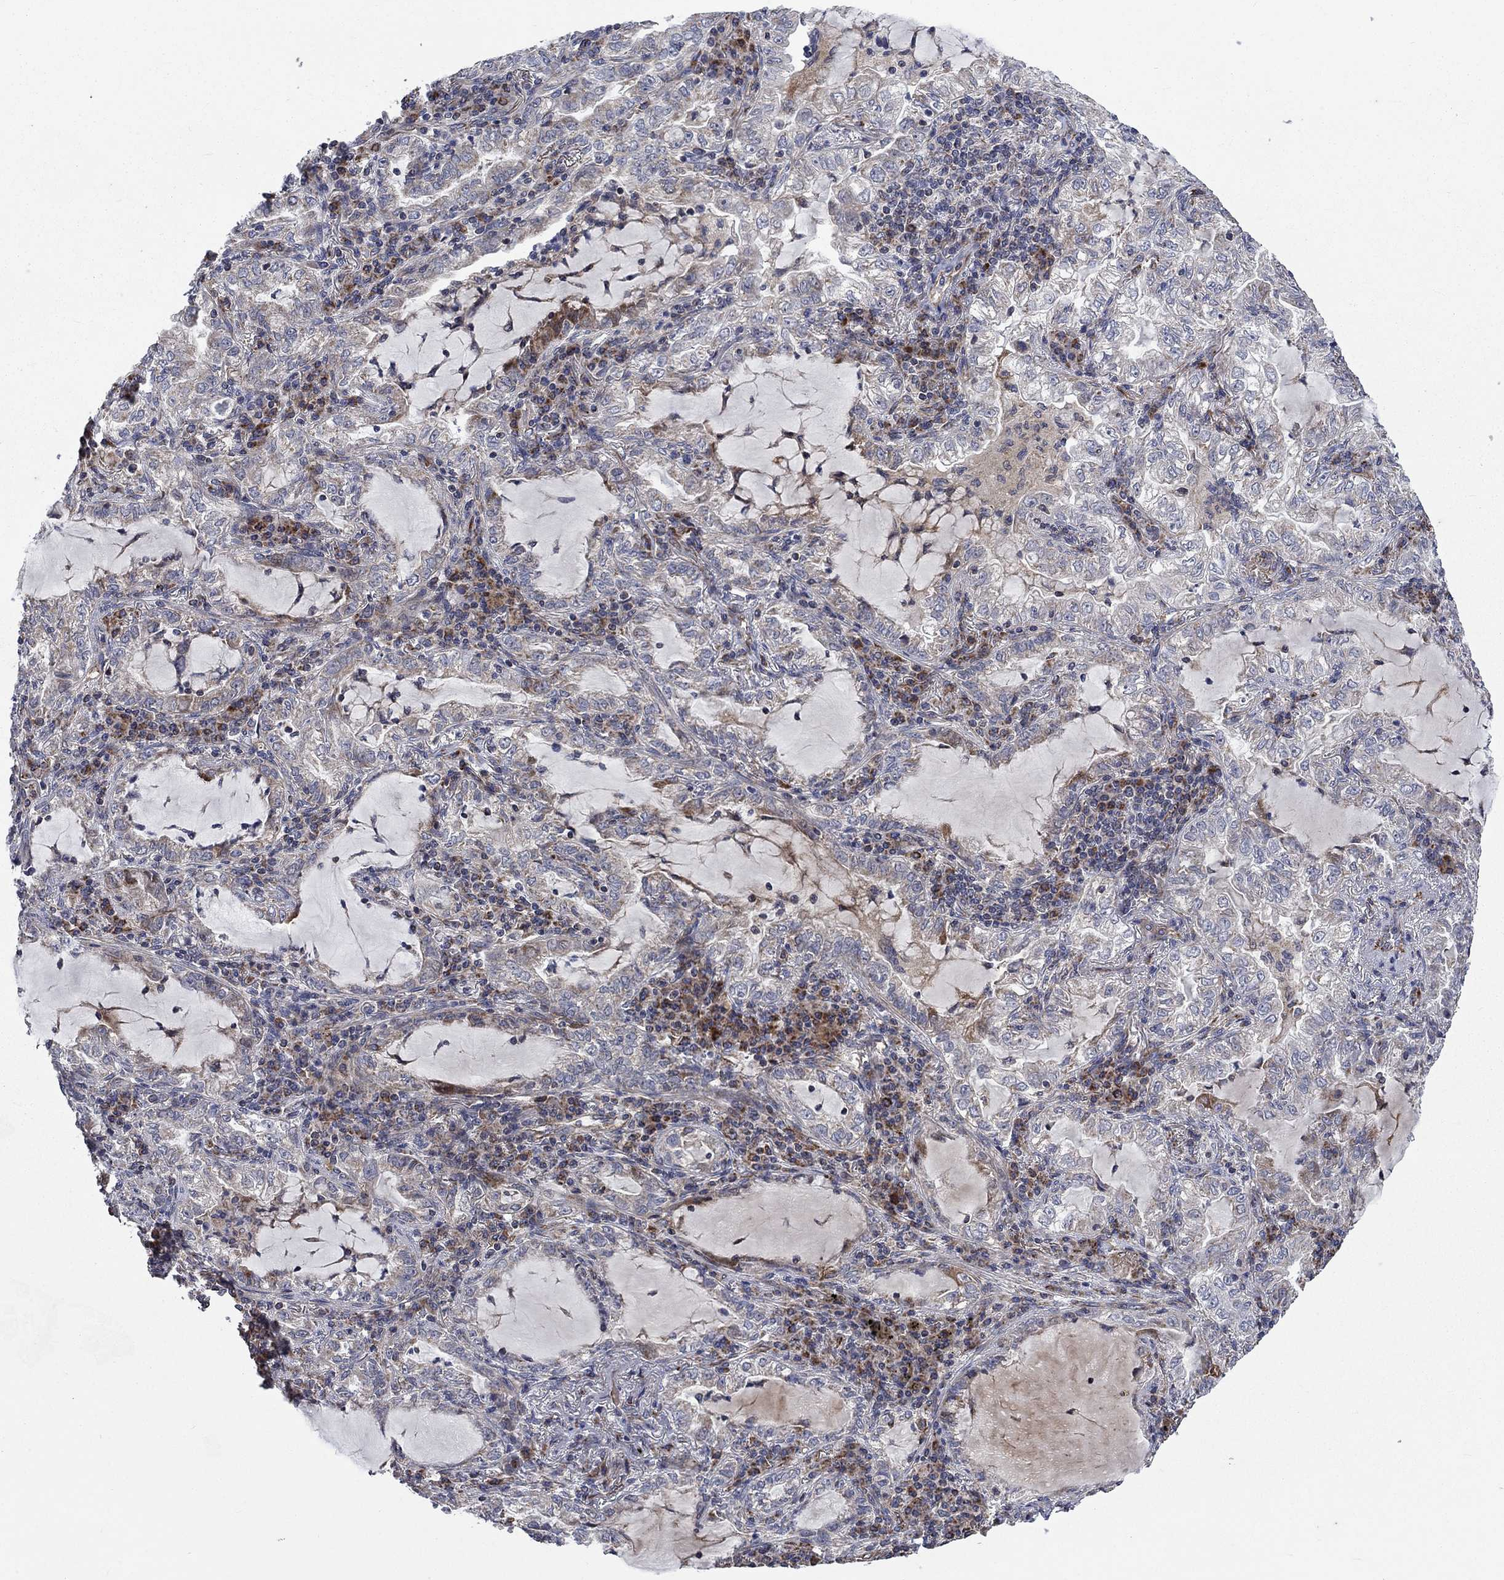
{"staining": {"intensity": "negative", "quantity": "none", "location": "none"}, "tissue": "lung cancer", "cell_type": "Tumor cells", "image_type": "cancer", "snomed": [{"axis": "morphology", "description": "Adenocarcinoma, NOS"}, {"axis": "topography", "description": "Lung"}], "caption": "This is a micrograph of IHC staining of lung cancer, which shows no staining in tumor cells. Nuclei are stained in blue.", "gene": "NDUFC1", "patient": {"sex": "female", "age": 73}}